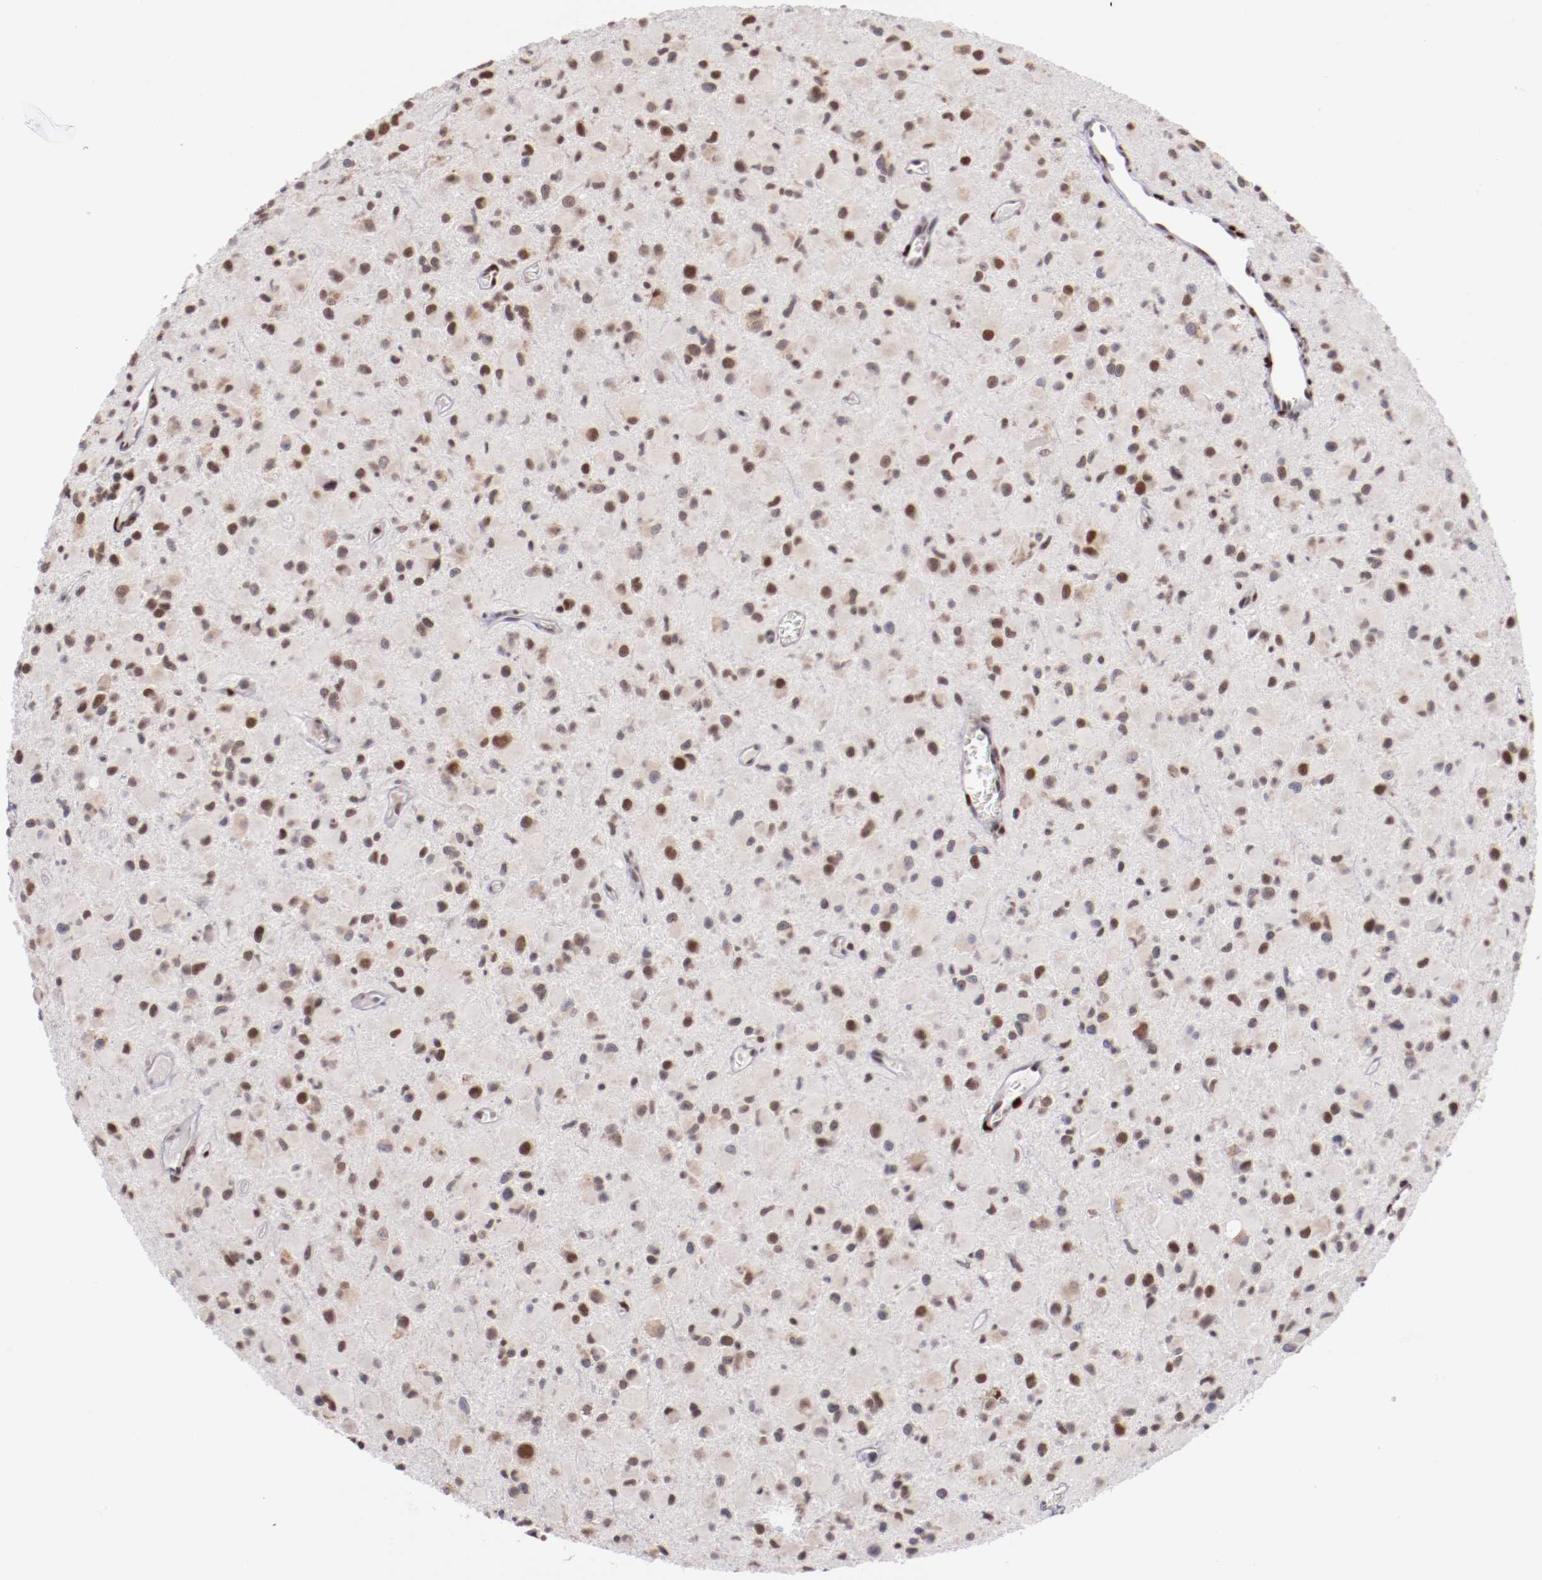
{"staining": {"intensity": "weak", "quantity": "<25%", "location": "nuclear"}, "tissue": "glioma", "cell_type": "Tumor cells", "image_type": "cancer", "snomed": [{"axis": "morphology", "description": "Glioma, malignant, Low grade"}, {"axis": "topography", "description": "Brain"}], "caption": "A micrograph of human glioma is negative for staining in tumor cells.", "gene": "SRF", "patient": {"sex": "male", "age": 42}}